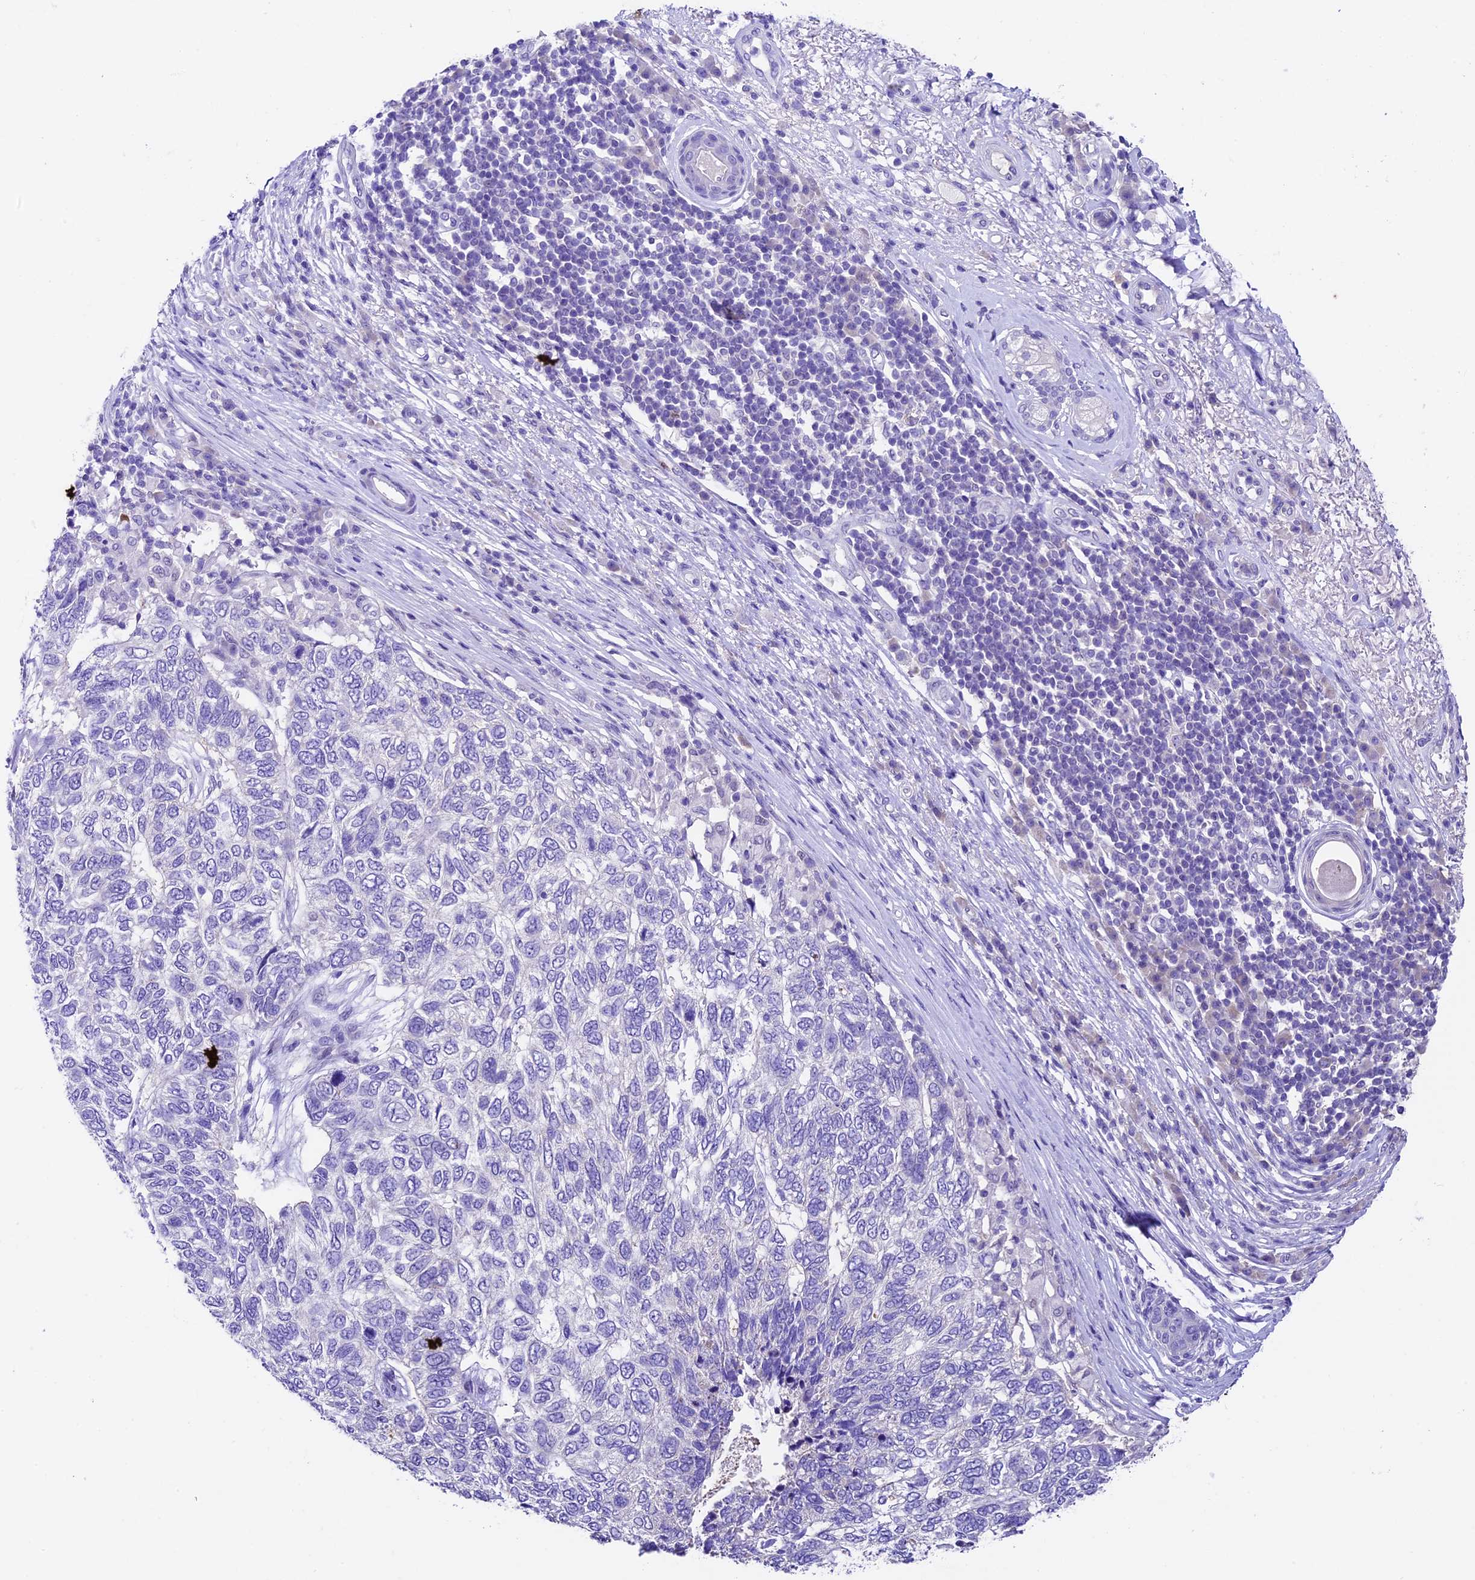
{"staining": {"intensity": "negative", "quantity": "none", "location": "none"}, "tissue": "skin cancer", "cell_type": "Tumor cells", "image_type": "cancer", "snomed": [{"axis": "morphology", "description": "Basal cell carcinoma"}, {"axis": "topography", "description": "Skin"}], "caption": "Photomicrograph shows no significant protein expression in tumor cells of basal cell carcinoma (skin). (Stains: DAB immunohistochemistry with hematoxylin counter stain, Microscopy: brightfield microscopy at high magnification).", "gene": "SBNO2", "patient": {"sex": "female", "age": 65}}